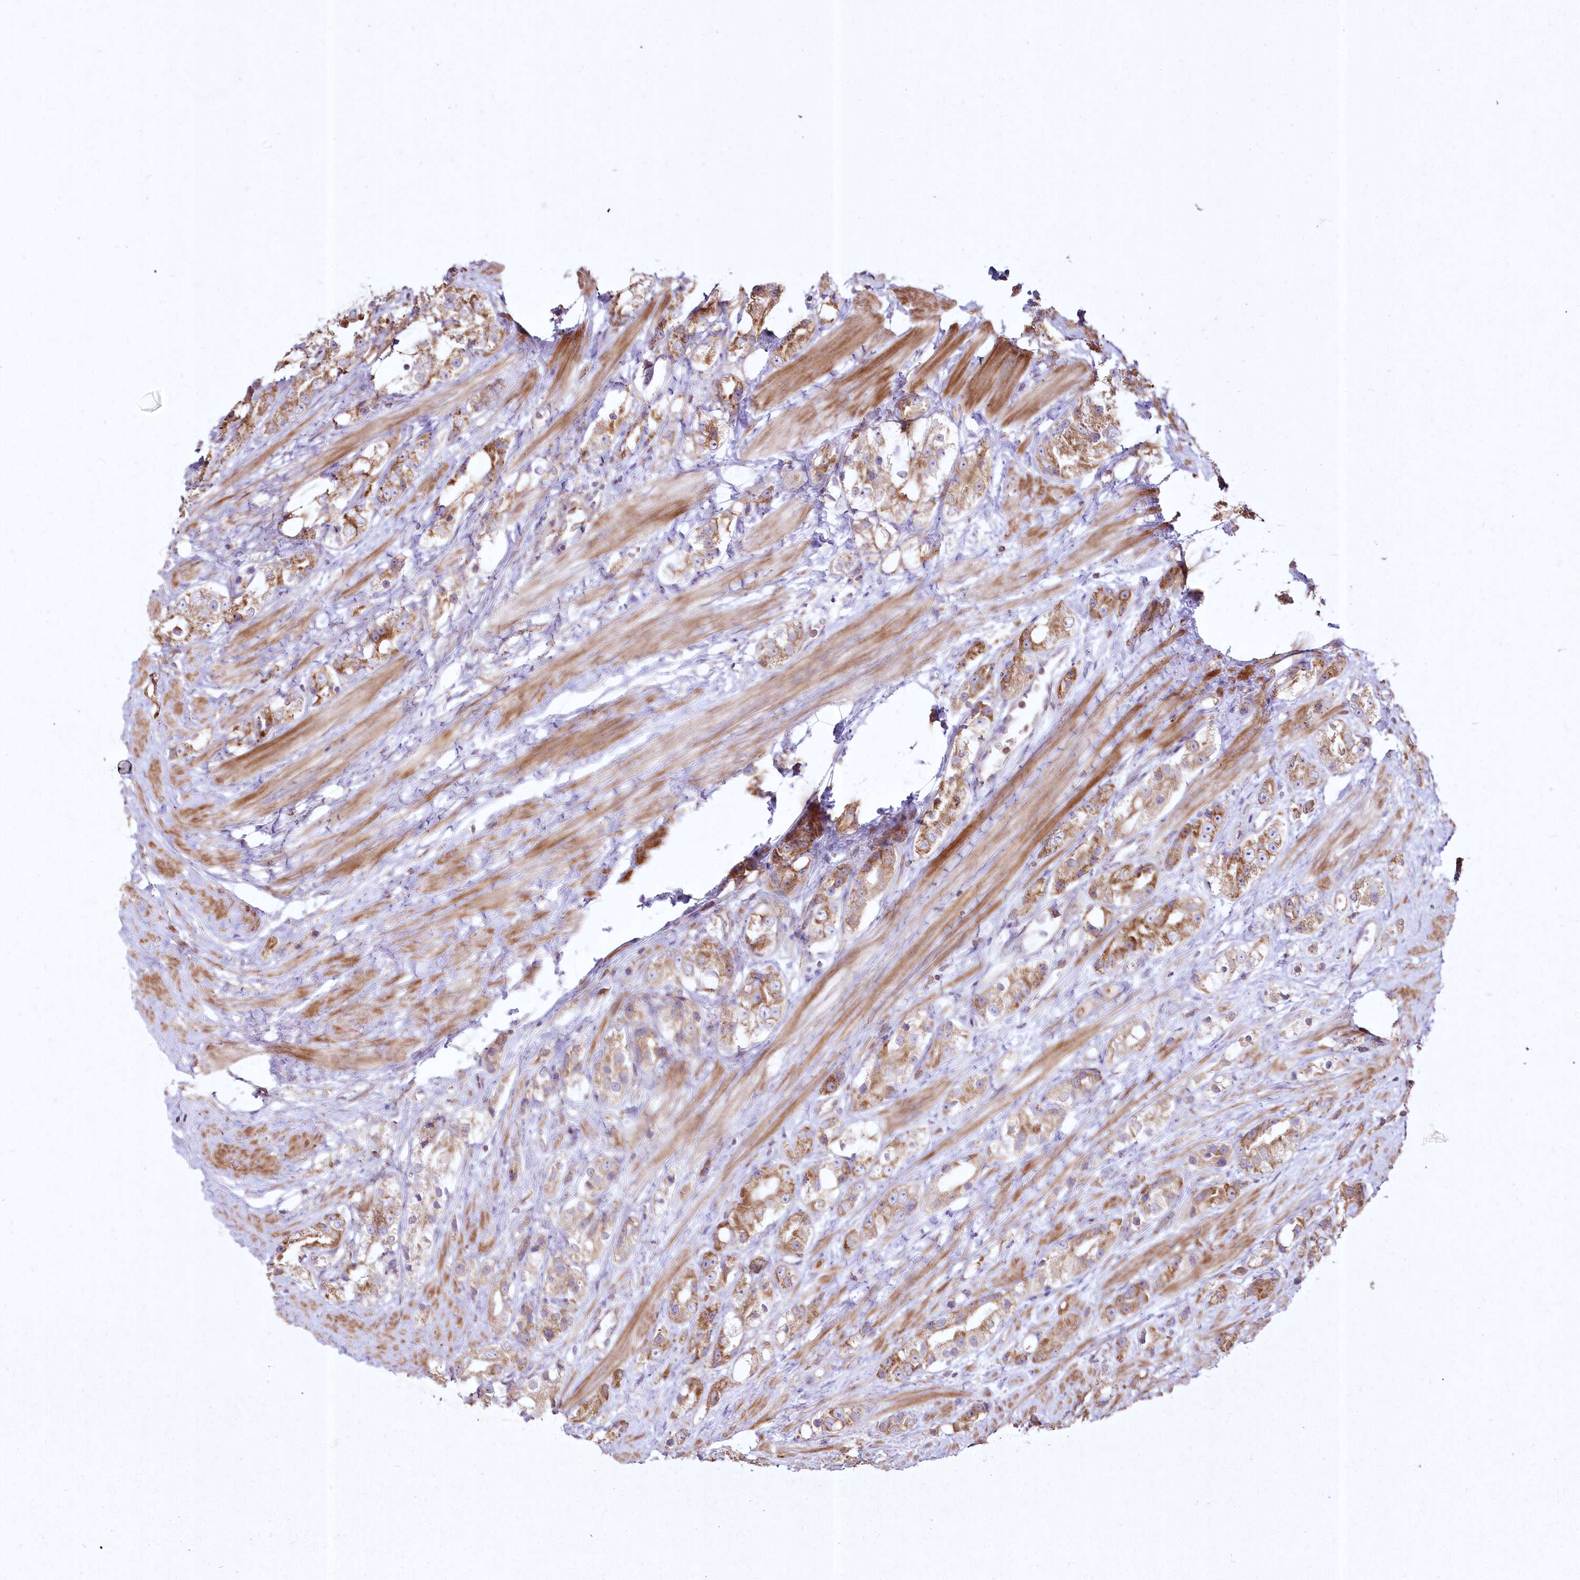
{"staining": {"intensity": "moderate", "quantity": ">75%", "location": "cytoplasmic/membranous"}, "tissue": "prostate cancer", "cell_type": "Tumor cells", "image_type": "cancer", "snomed": [{"axis": "morphology", "description": "Adenocarcinoma, NOS"}, {"axis": "topography", "description": "Prostate"}], "caption": "Brown immunohistochemical staining in prostate cancer shows moderate cytoplasmic/membranous staining in approximately >75% of tumor cells. (DAB IHC, brown staining for protein, blue staining for nuclei).", "gene": "SH3TC1", "patient": {"sex": "male", "age": 79}}